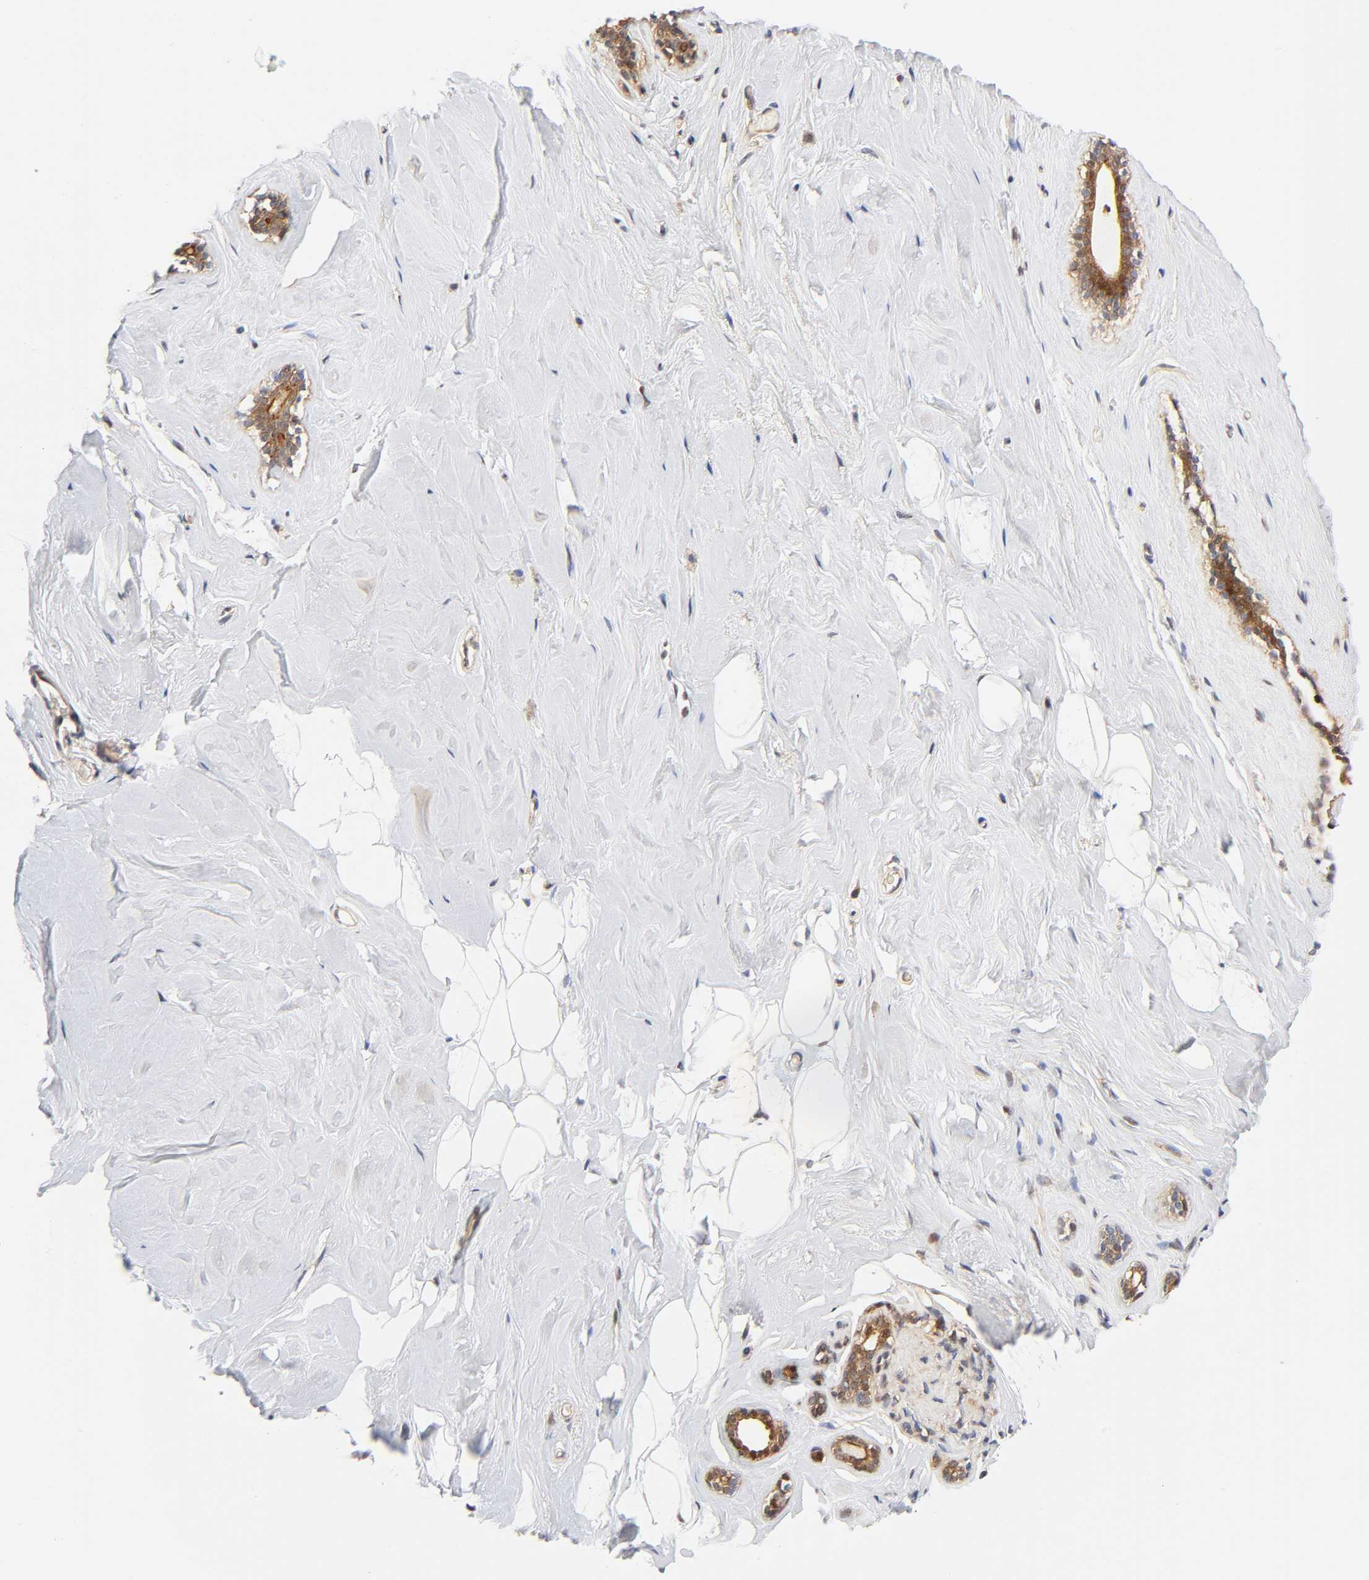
{"staining": {"intensity": "negative", "quantity": "none", "location": "none"}, "tissue": "breast", "cell_type": "Adipocytes", "image_type": "normal", "snomed": [{"axis": "morphology", "description": "Normal tissue, NOS"}, {"axis": "topography", "description": "Breast"}], "caption": "DAB immunohistochemical staining of normal breast reveals no significant staining in adipocytes. The staining was performed using DAB to visualize the protein expression in brown, while the nuclei were stained in blue with hematoxylin (Magnification: 20x).", "gene": "ANXA7", "patient": {"sex": "female", "age": 75}}